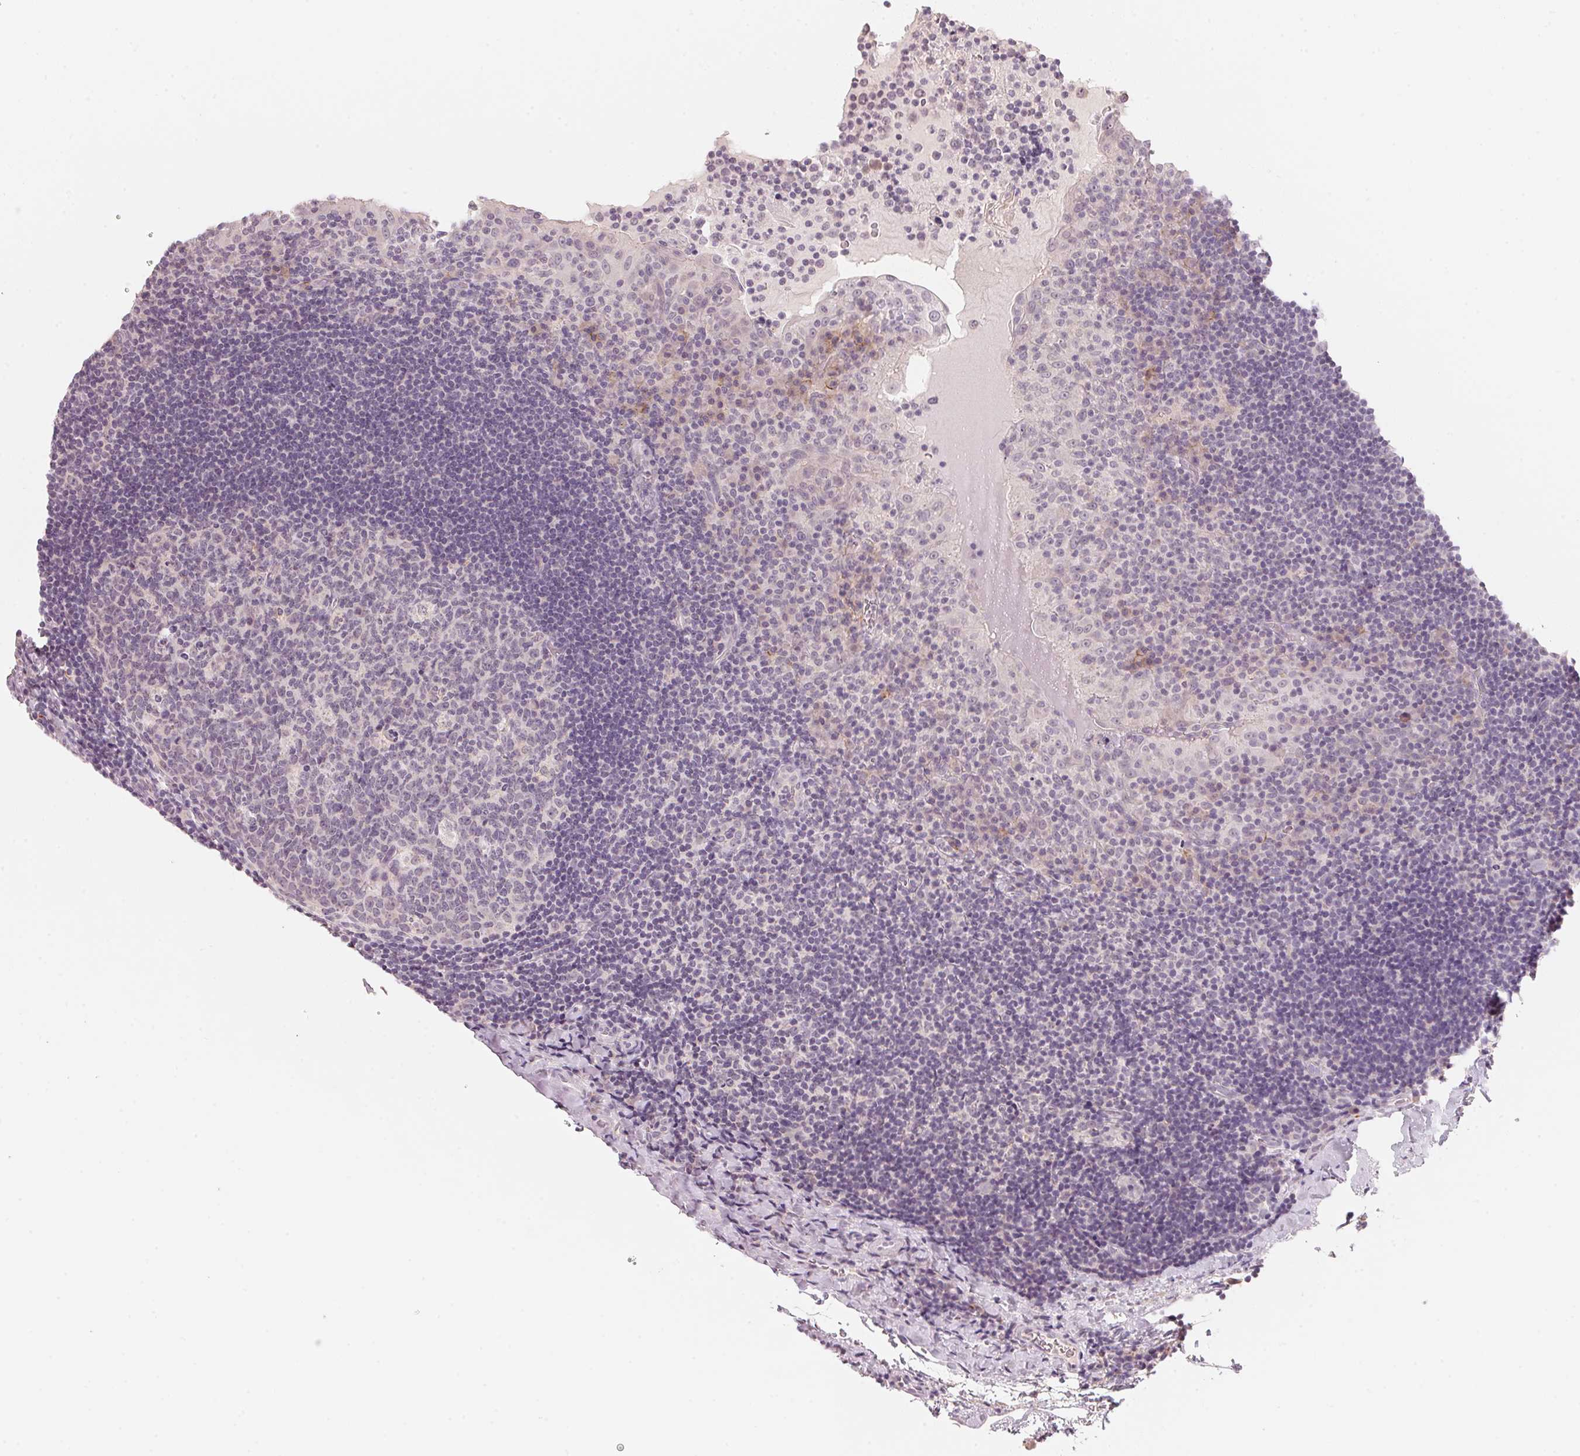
{"staining": {"intensity": "negative", "quantity": "none", "location": "none"}, "tissue": "tonsil", "cell_type": "Germinal center cells", "image_type": "normal", "snomed": [{"axis": "morphology", "description": "Normal tissue, NOS"}, {"axis": "topography", "description": "Tonsil"}], "caption": "DAB (3,3'-diaminobenzidine) immunohistochemical staining of unremarkable tonsil reveals no significant positivity in germinal center cells. Nuclei are stained in blue.", "gene": "ANKRD31", "patient": {"sex": "male", "age": 17}}